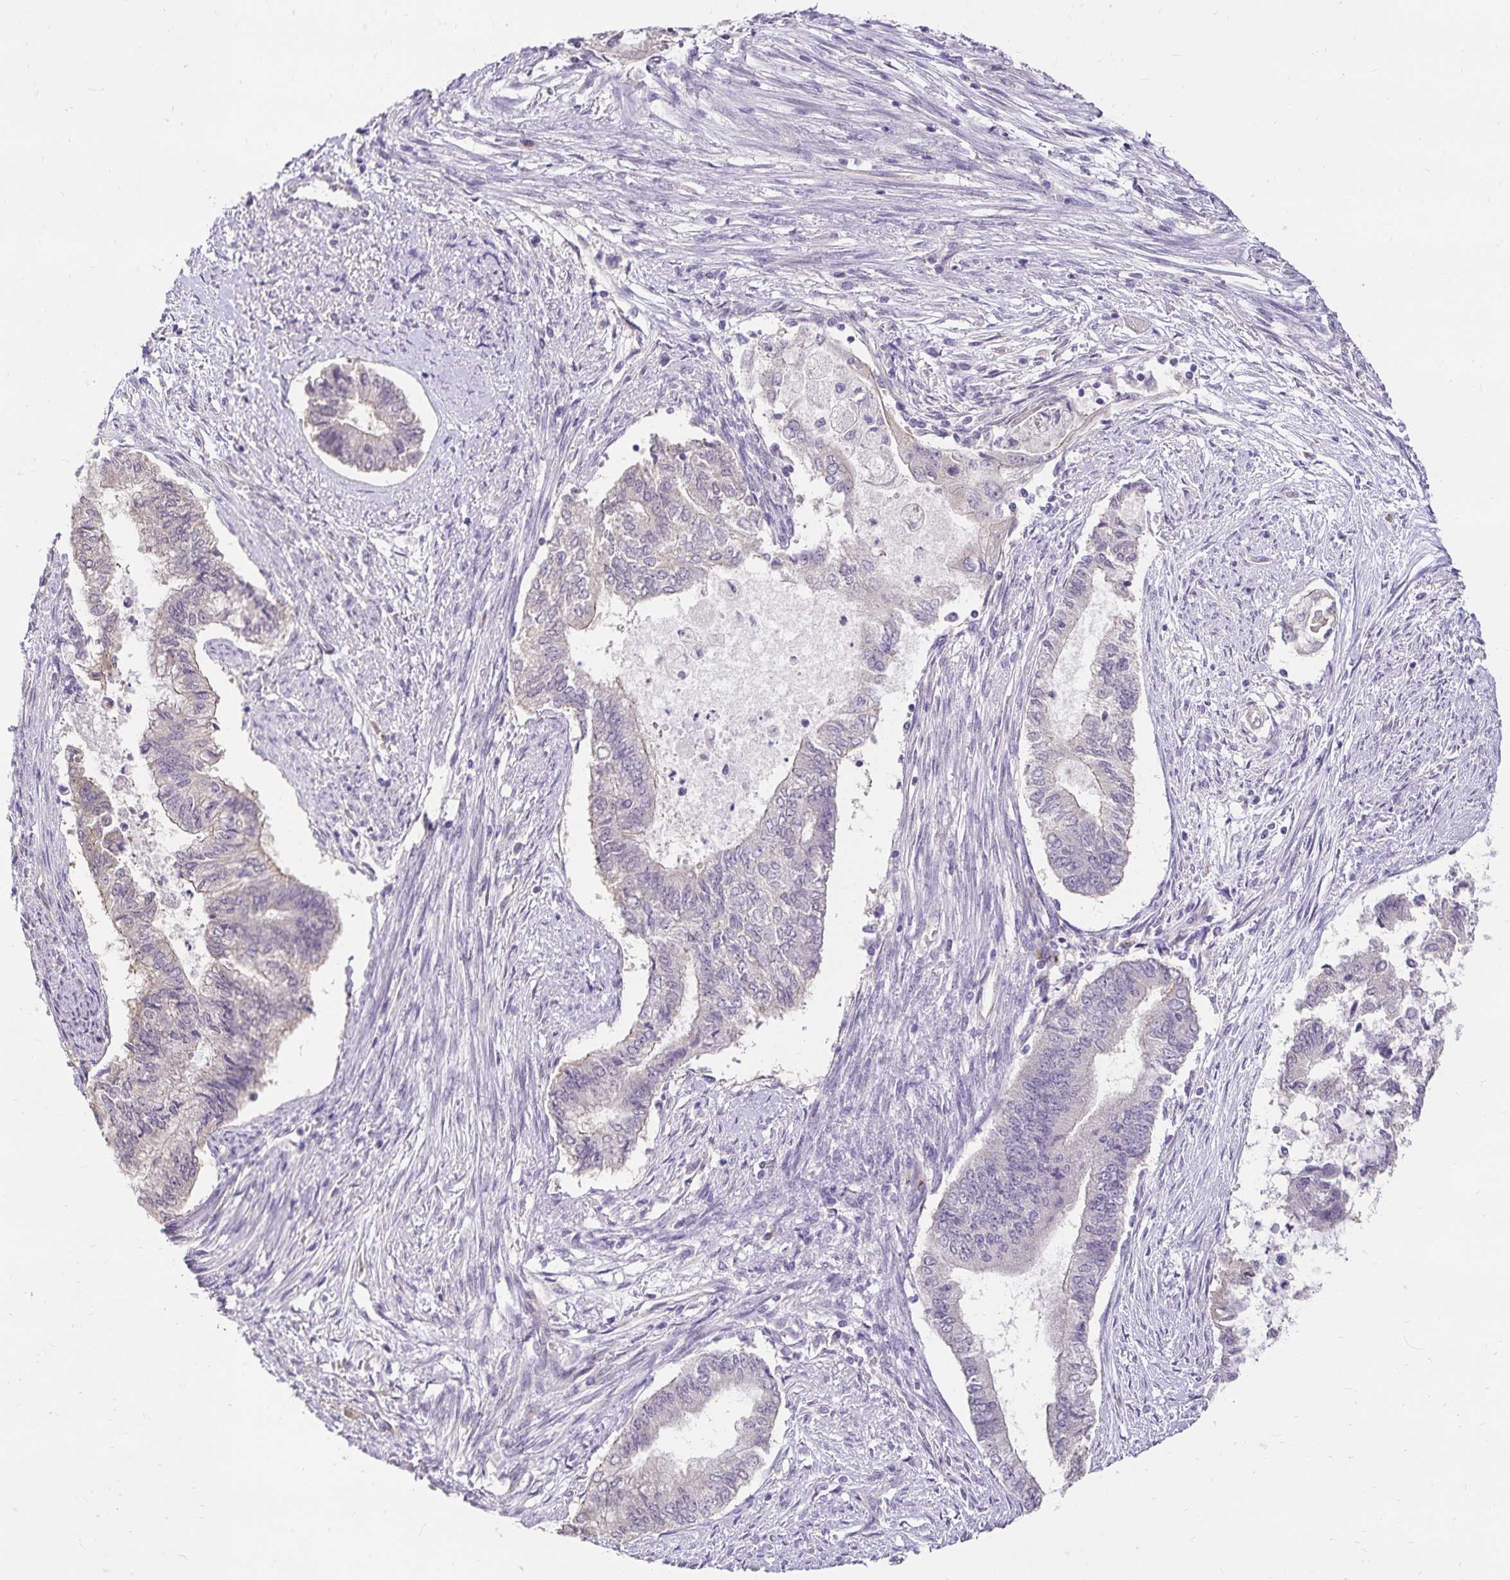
{"staining": {"intensity": "negative", "quantity": "none", "location": "none"}, "tissue": "endometrial cancer", "cell_type": "Tumor cells", "image_type": "cancer", "snomed": [{"axis": "morphology", "description": "Adenocarcinoma, NOS"}, {"axis": "topography", "description": "Endometrium"}], "caption": "Protein analysis of endometrial cancer (adenocarcinoma) shows no significant positivity in tumor cells.", "gene": "SLC9A1", "patient": {"sex": "female", "age": 65}}